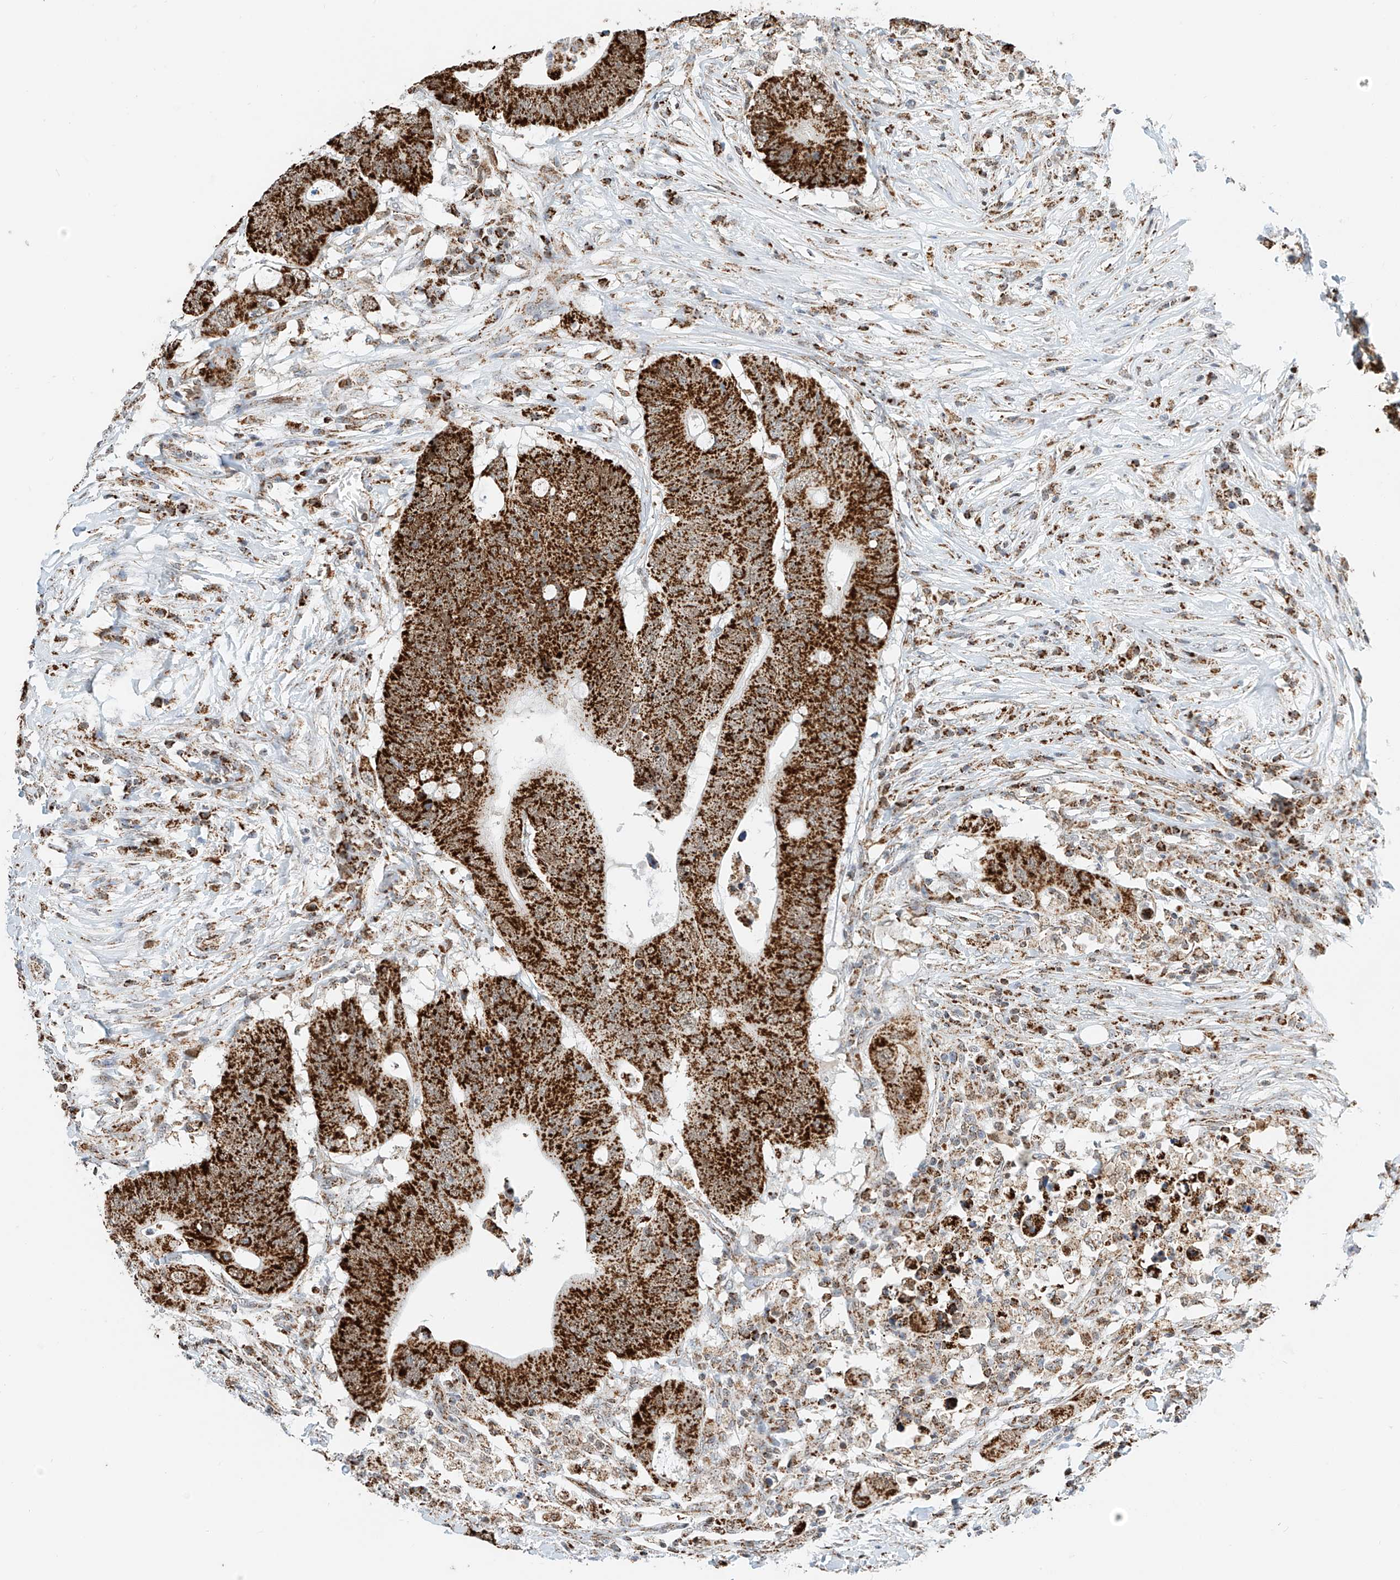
{"staining": {"intensity": "strong", "quantity": ">75%", "location": "cytoplasmic/membranous"}, "tissue": "colorectal cancer", "cell_type": "Tumor cells", "image_type": "cancer", "snomed": [{"axis": "morphology", "description": "Adenocarcinoma, NOS"}, {"axis": "topography", "description": "Colon"}], "caption": "Protein analysis of colorectal cancer (adenocarcinoma) tissue reveals strong cytoplasmic/membranous expression in about >75% of tumor cells.", "gene": "PPA2", "patient": {"sex": "male", "age": 71}}